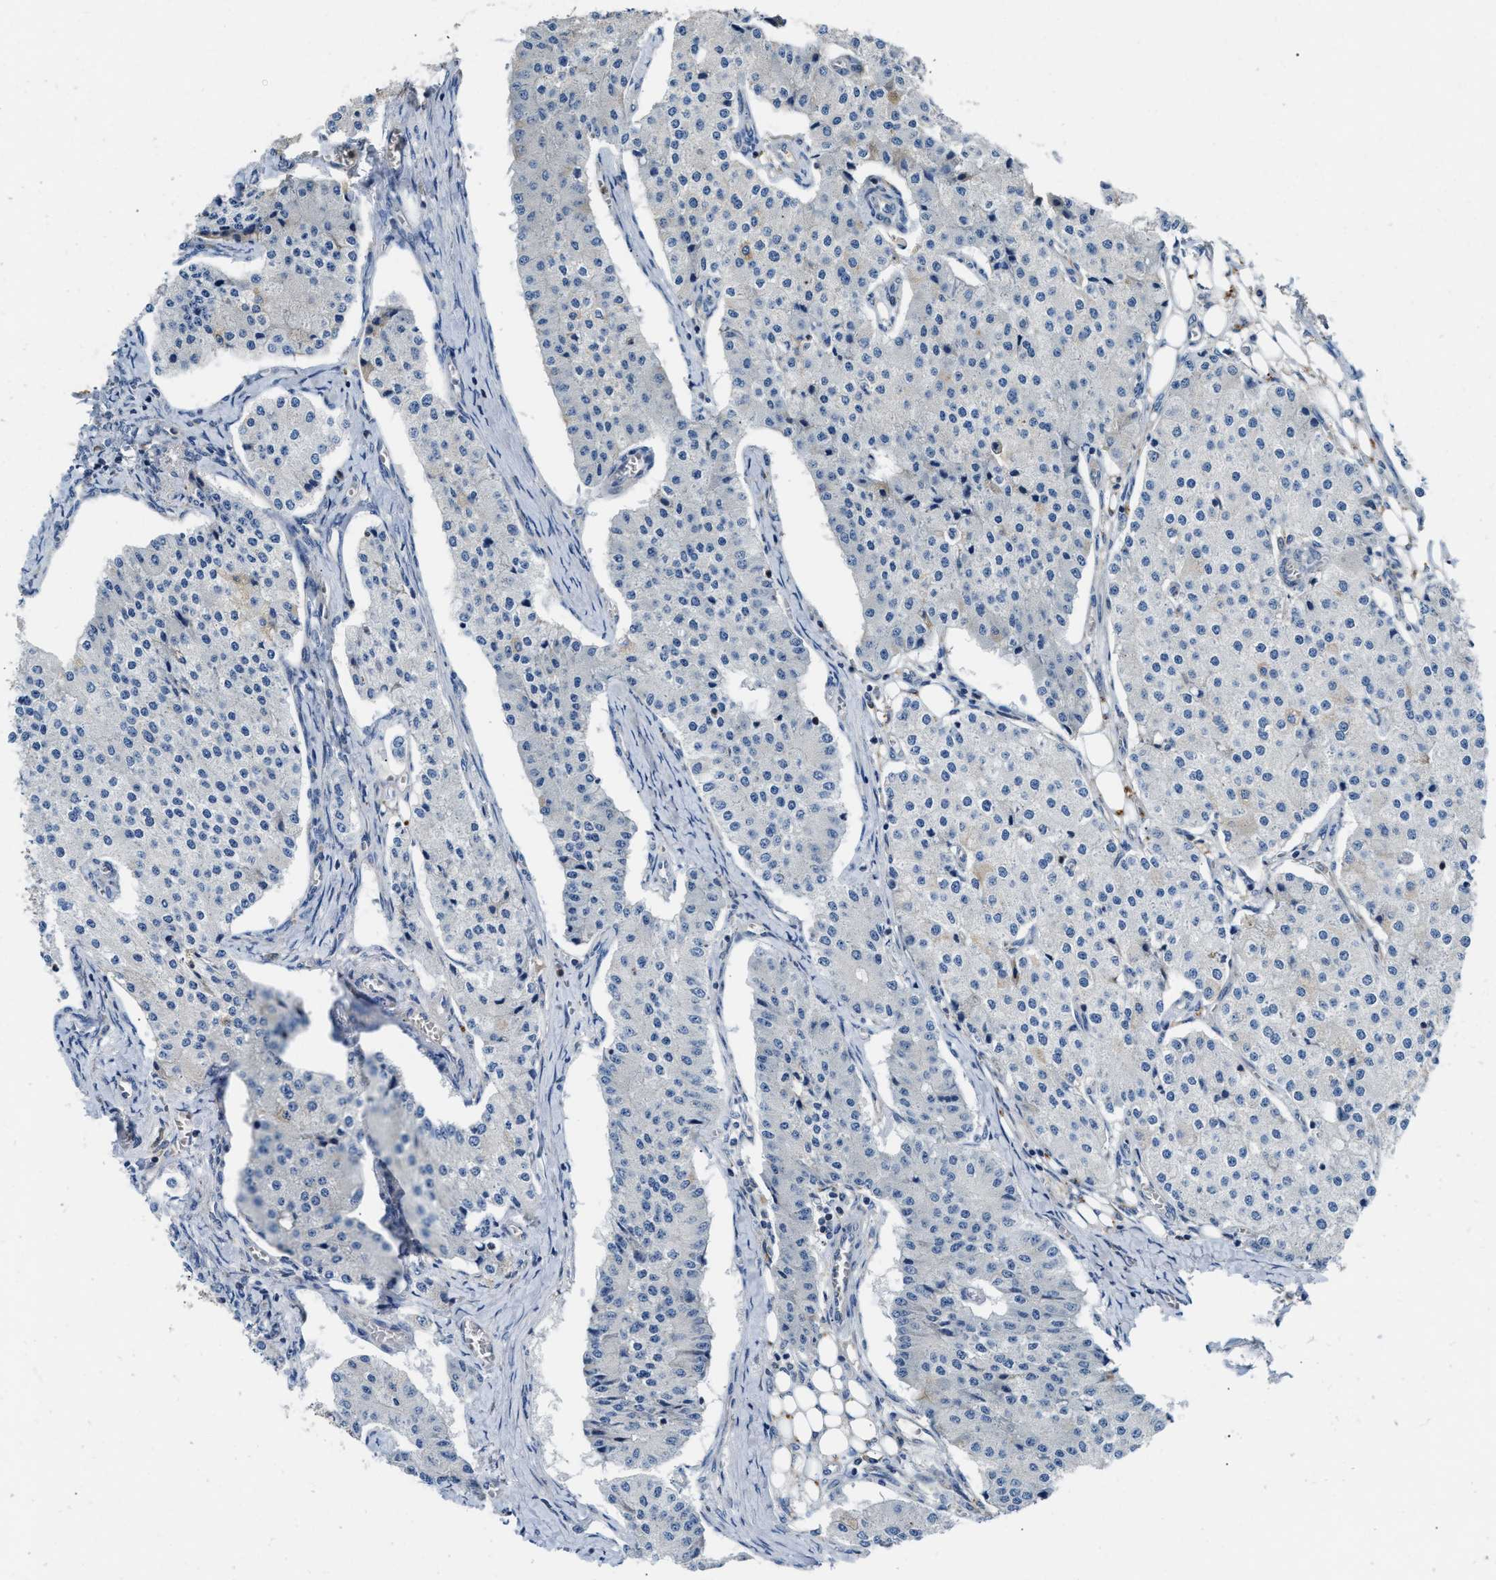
{"staining": {"intensity": "negative", "quantity": "none", "location": "none"}, "tissue": "carcinoid", "cell_type": "Tumor cells", "image_type": "cancer", "snomed": [{"axis": "morphology", "description": "Carcinoid, malignant, NOS"}, {"axis": "topography", "description": "Colon"}], "caption": "High power microscopy image of an immunohistochemistry (IHC) photomicrograph of carcinoid, revealing no significant expression in tumor cells. (Stains: DAB immunohistochemistry (IHC) with hematoxylin counter stain, Microscopy: brightfield microscopy at high magnification).", "gene": "OSTF1", "patient": {"sex": "female", "age": 52}}